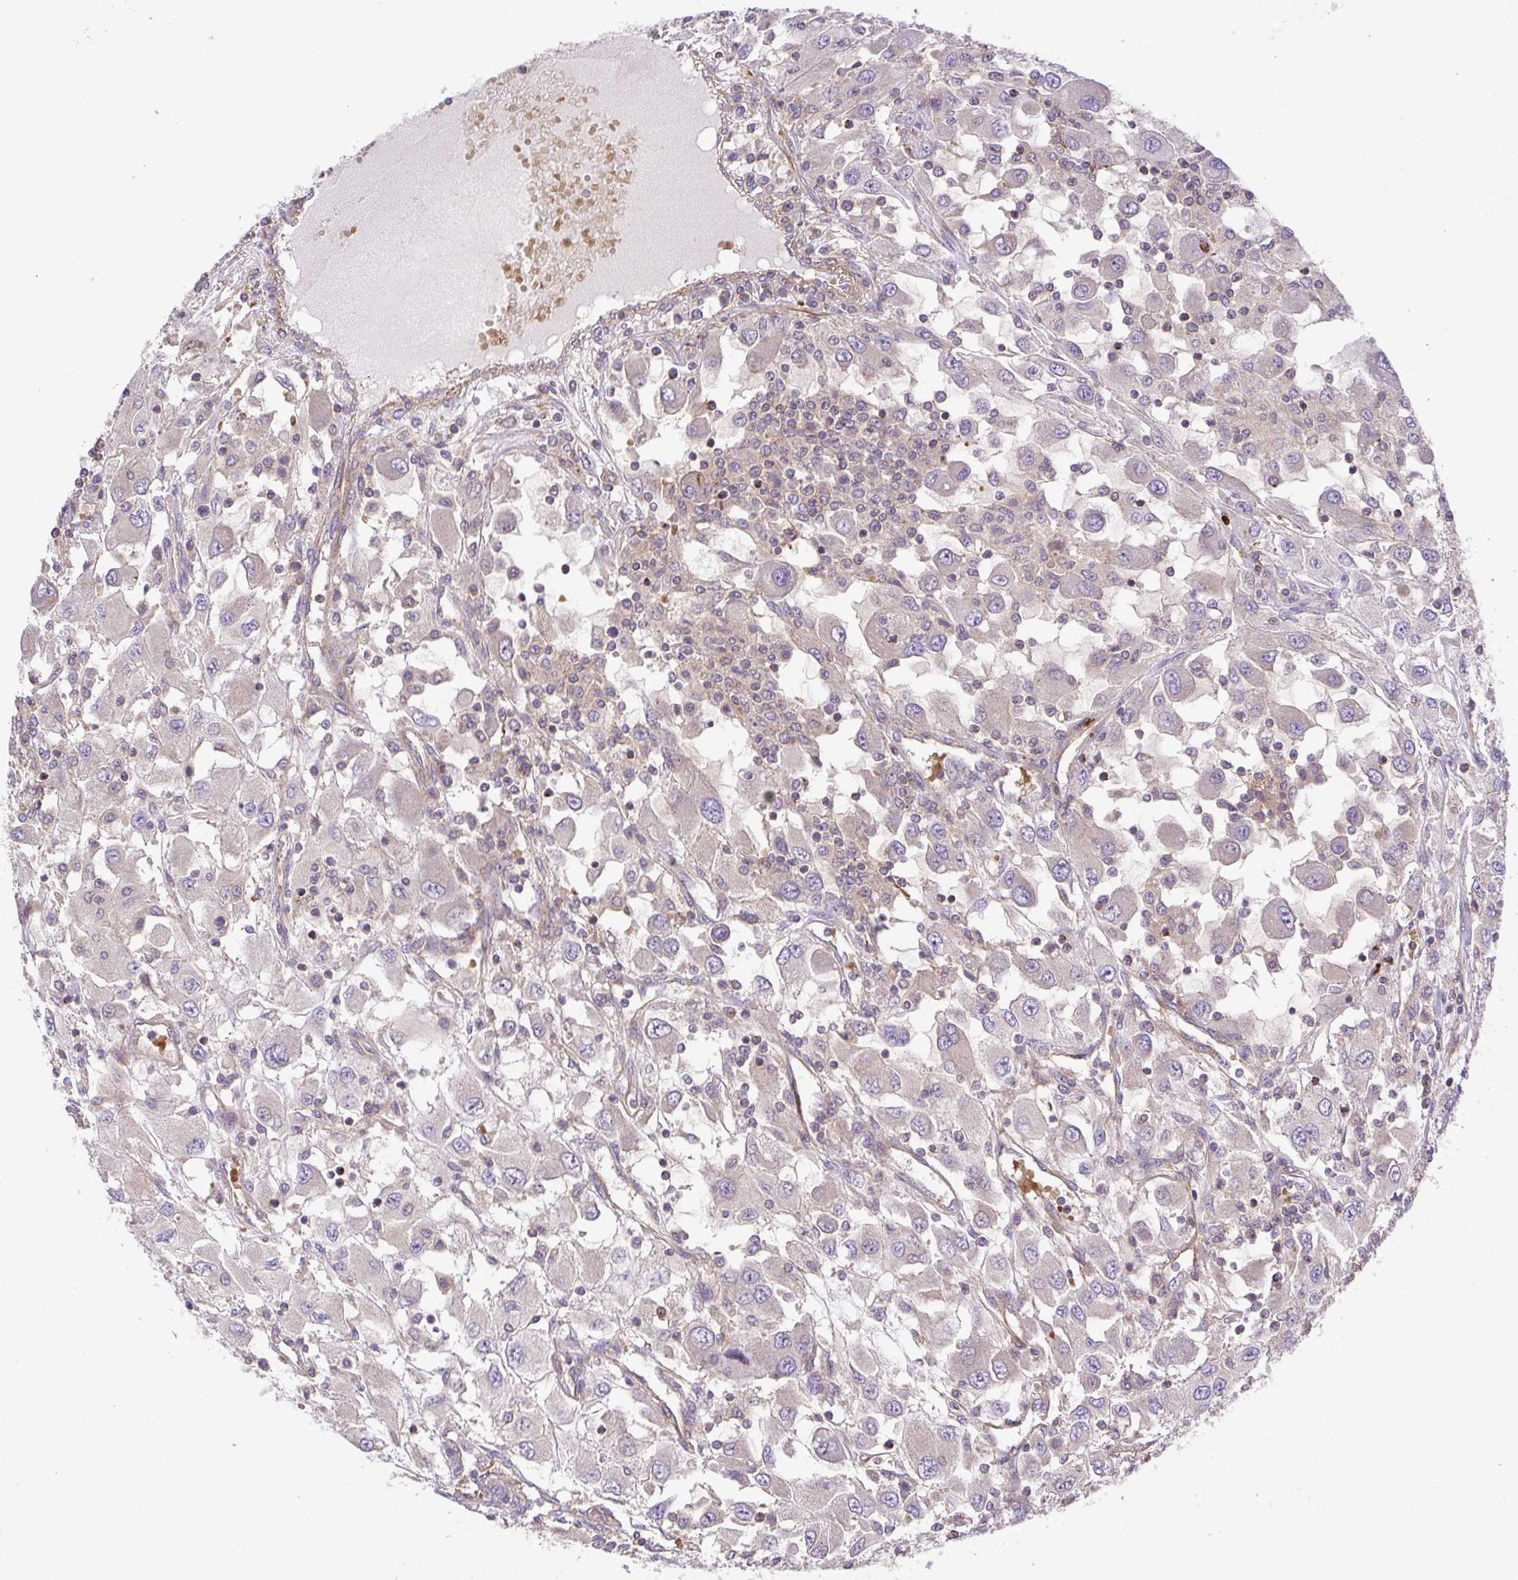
{"staining": {"intensity": "negative", "quantity": "none", "location": "none"}, "tissue": "renal cancer", "cell_type": "Tumor cells", "image_type": "cancer", "snomed": [{"axis": "morphology", "description": "Adenocarcinoma, NOS"}, {"axis": "topography", "description": "Kidney"}], "caption": "Renal cancer was stained to show a protein in brown. There is no significant expression in tumor cells.", "gene": "IDE", "patient": {"sex": "female", "age": 67}}